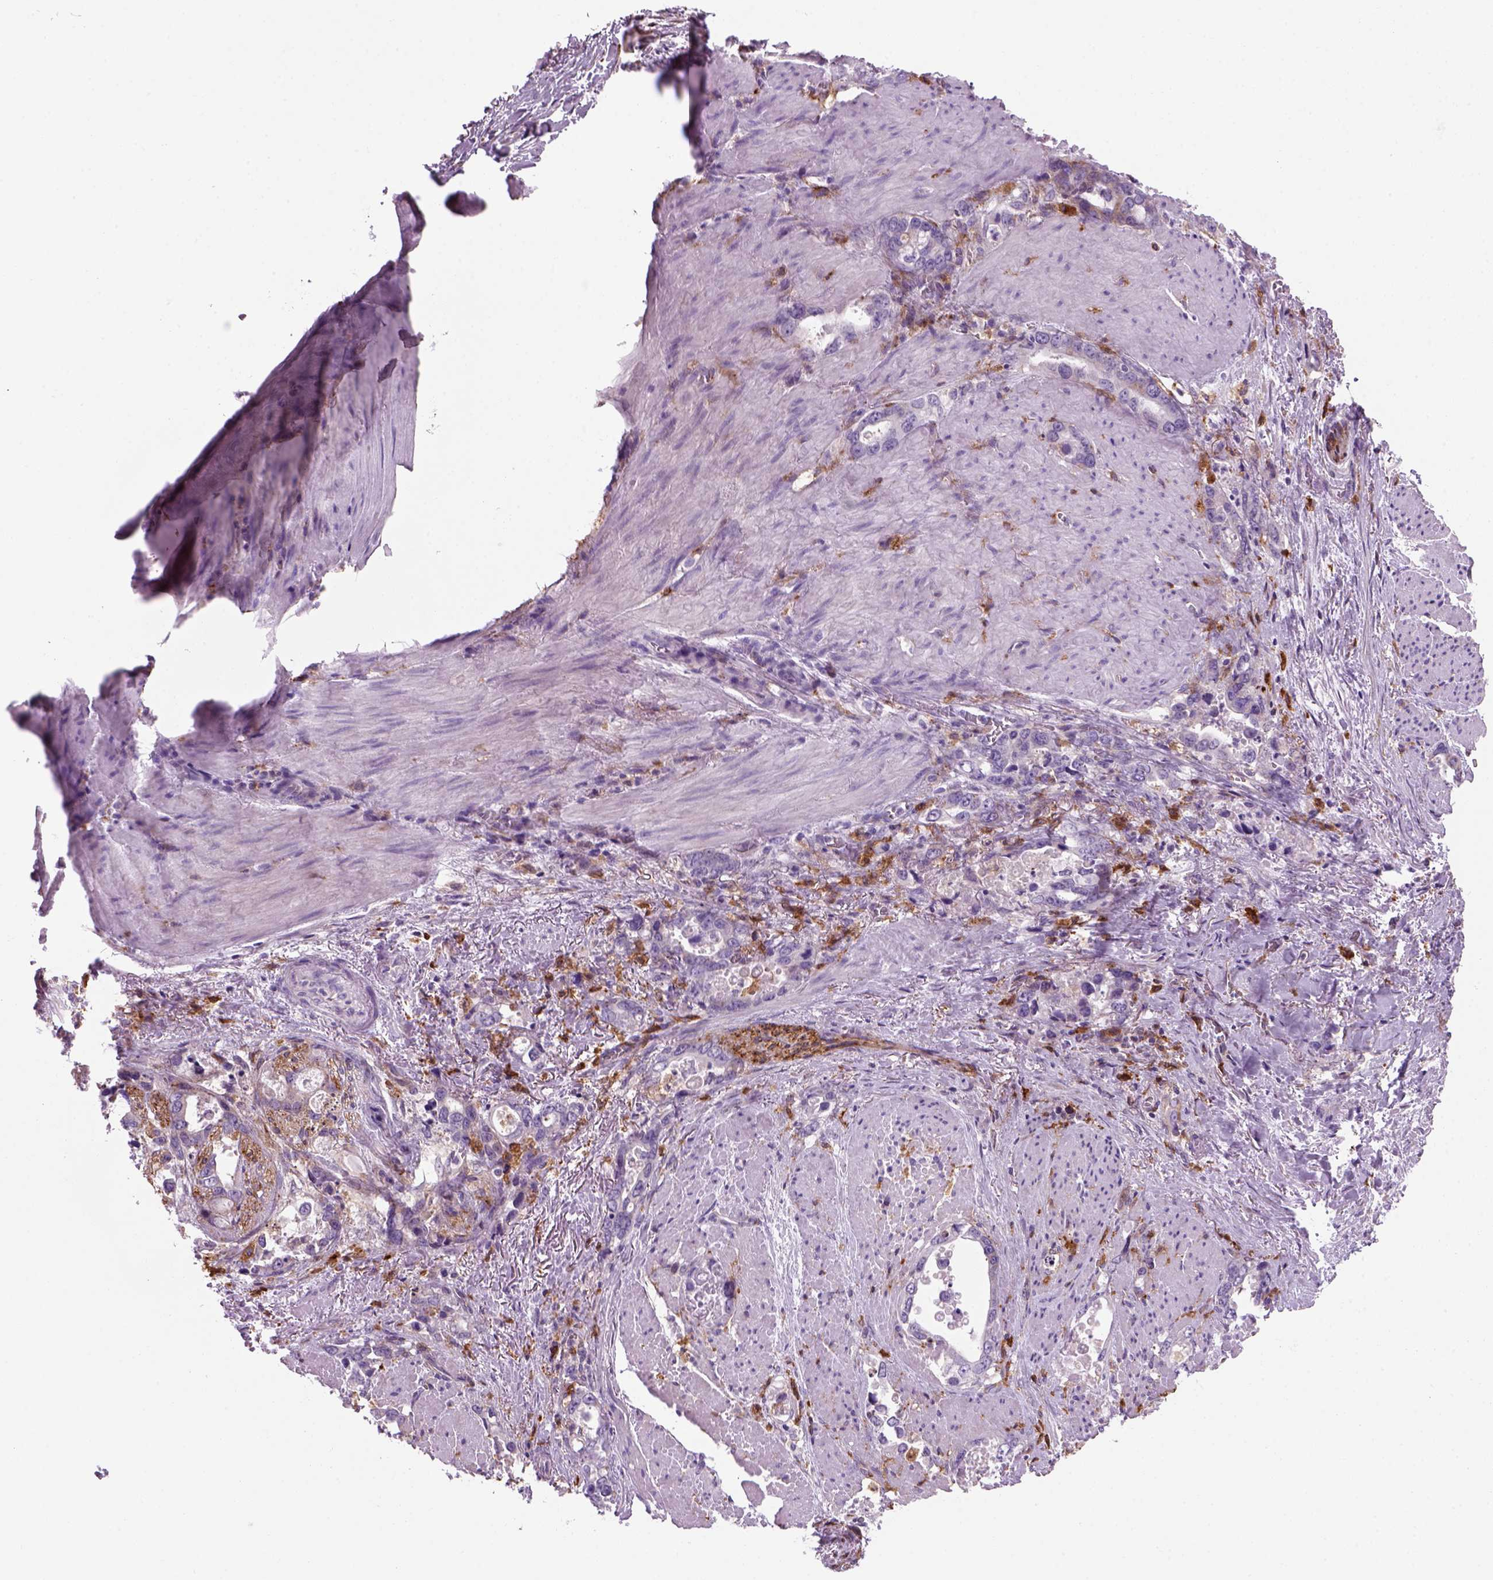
{"staining": {"intensity": "negative", "quantity": "none", "location": "none"}, "tissue": "stomach cancer", "cell_type": "Tumor cells", "image_type": "cancer", "snomed": [{"axis": "morphology", "description": "Normal tissue, NOS"}, {"axis": "morphology", "description": "Adenocarcinoma, NOS"}, {"axis": "topography", "description": "Esophagus"}, {"axis": "topography", "description": "Stomach, upper"}], "caption": "Immunohistochemistry (IHC) photomicrograph of human stomach adenocarcinoma stained for a protein (brown), which demonstrates no staining in tumor cells.", "gene": "MARCKS", "patient": {"sex": "male", "age": 74}}